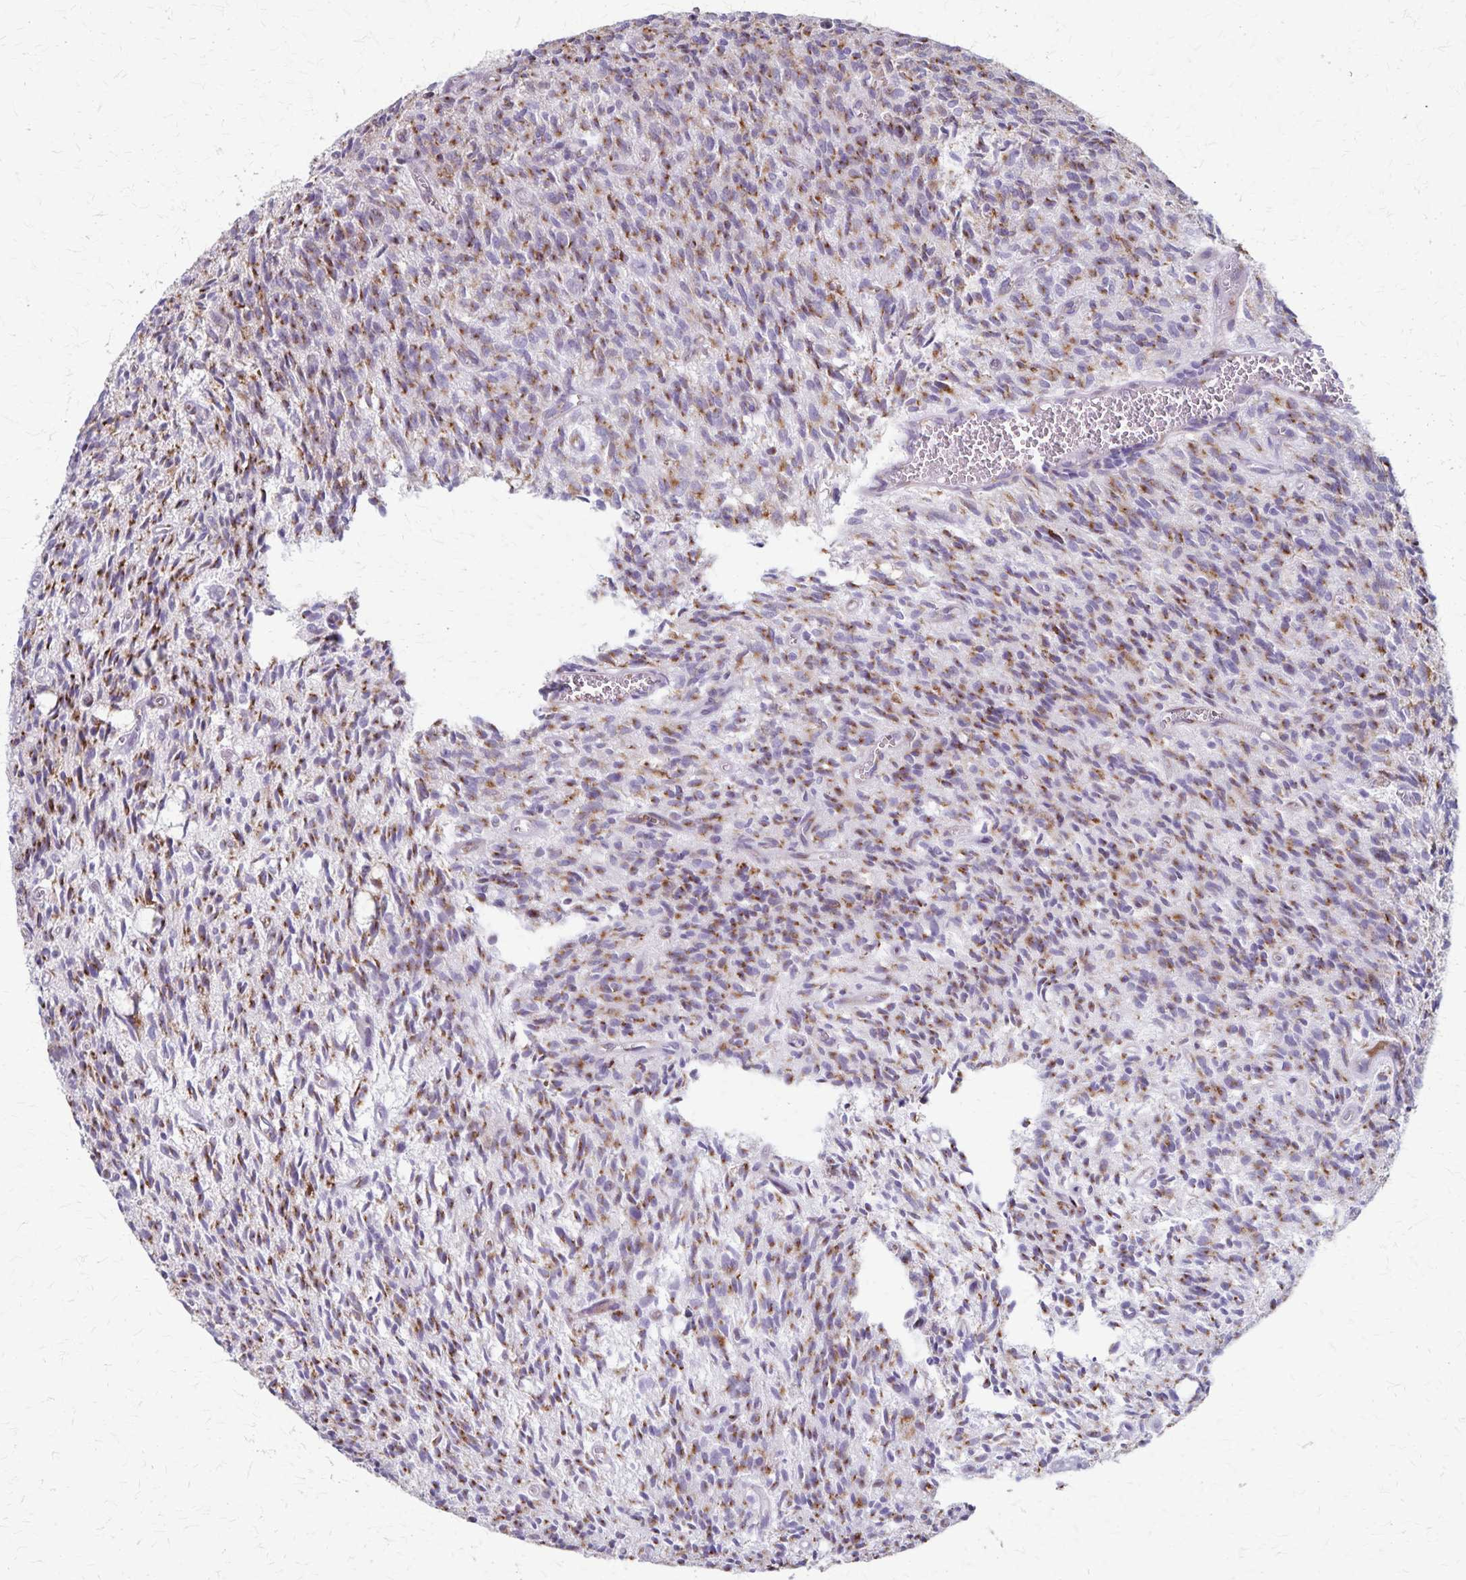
{"staining": {"intensity": "moderate", "quantity": "25%-75%", "location": "cytoplasmic/membranous"}, "tissue": "glioma", "cell_type": "Tumor cells", "image_type": "cancer", "snomed": [{"axis": "morphology", "description": "Glioma, malignant, Low grade"}, {"axis": "topography", "description": "Brain"}], "caption": "Moderate cytoplasmic/membranous positivity for a protein is identified in about 25%-75% of tumor cells of glioma using immunohistochemistry (IHC).", "gene": "MCFD2", "patient": {"sex": "male", "age": 64}}